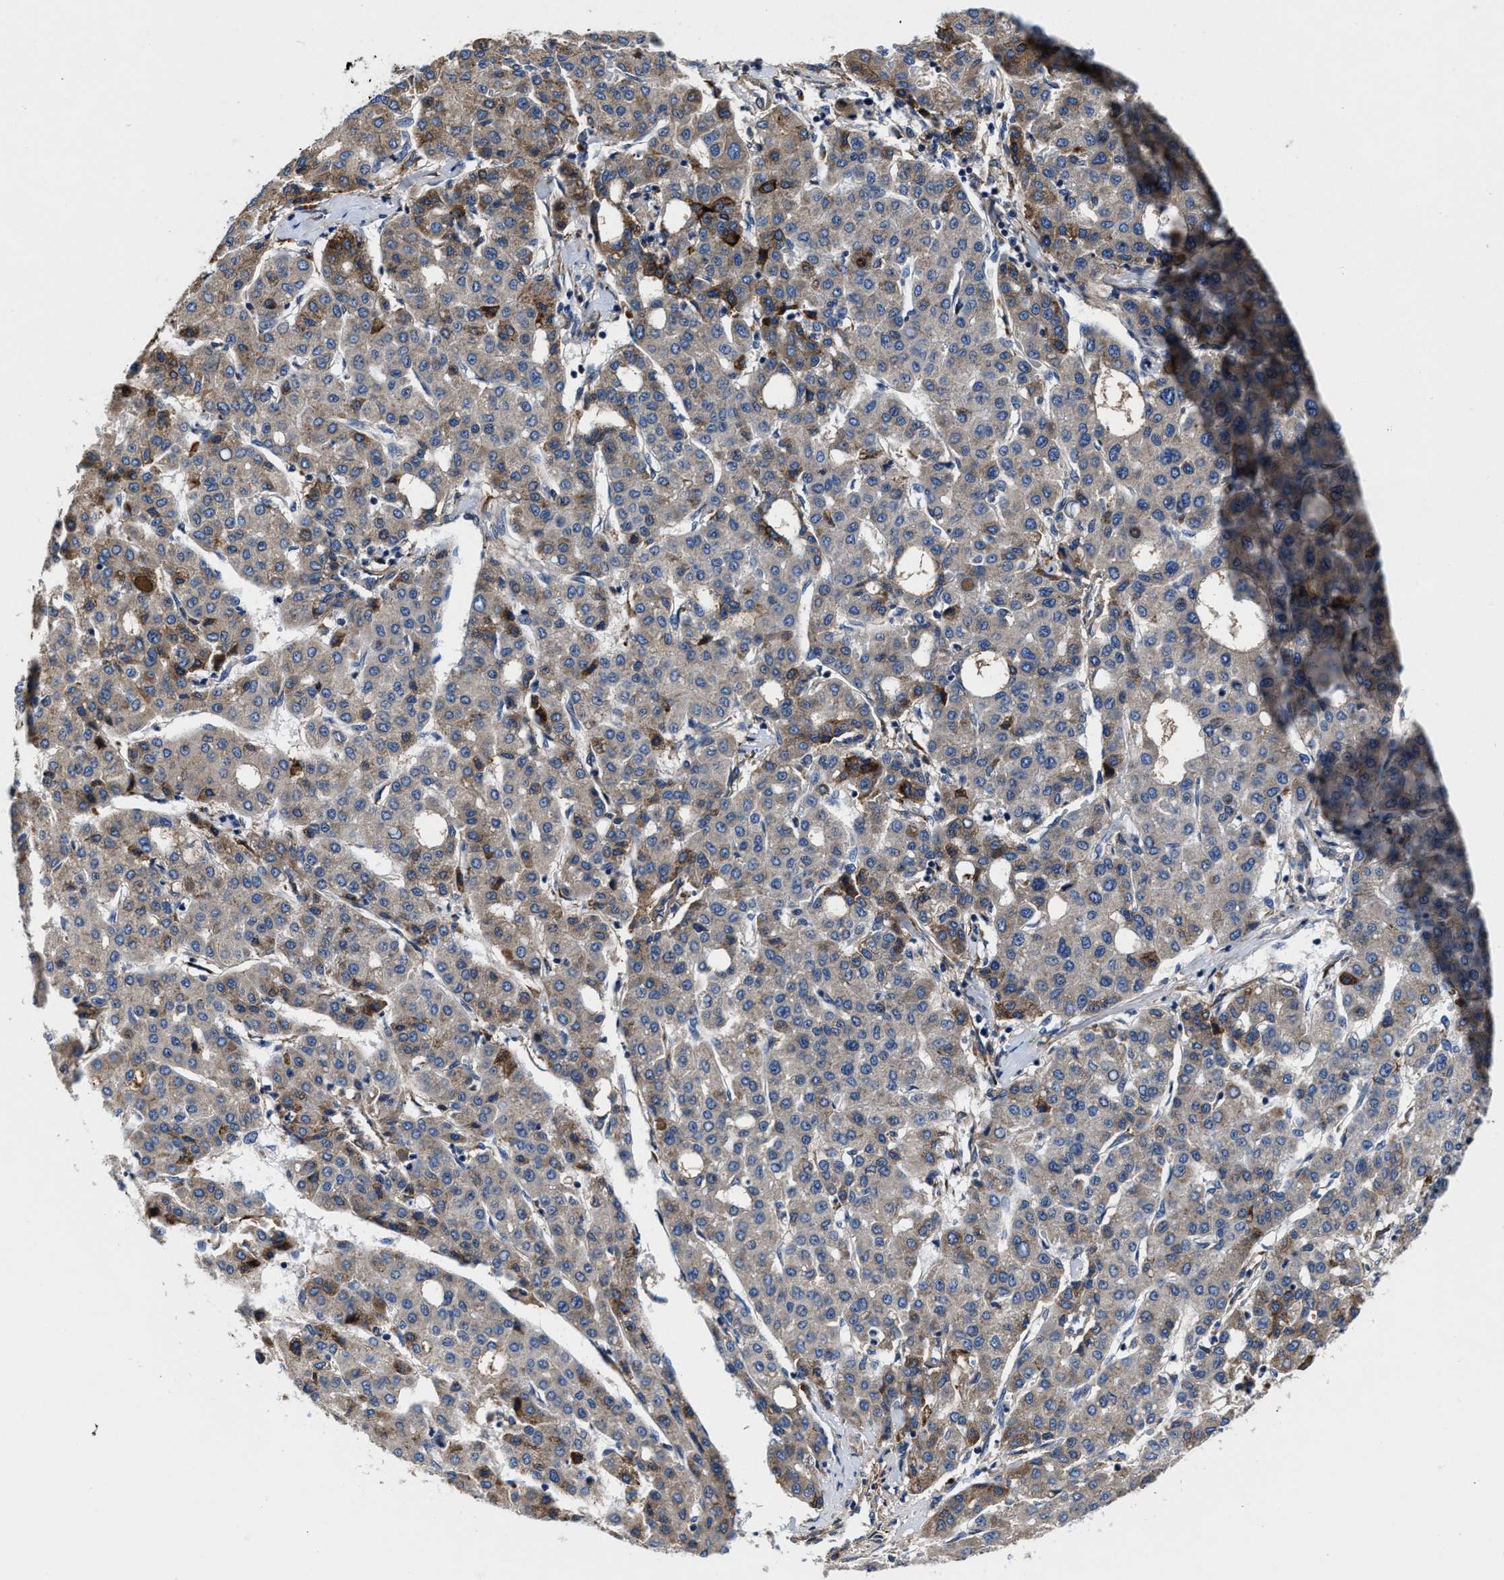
{"staining": {"intensity": "moderate", "quantity": "25%-75%", "location": "cytoplasmic/membranous"}, "tissue": "liver cancer", "cell_type": "Tumor cells", "image_type": "cancer", "snomed": [{"axis": "morphology", "description": "Carcinoma, Hepatocellular, NOS"}, {"axis": "topography", "description": "Liver"}], "caption": "Liver cancer (hepatocellular carcinoma) tissue reveals moderate cytoplasmic/membranous positivity in about 25%-75% of tumor cells", "gene": "SLC12A2", "patient": {"sex": "male", "age": 65}}